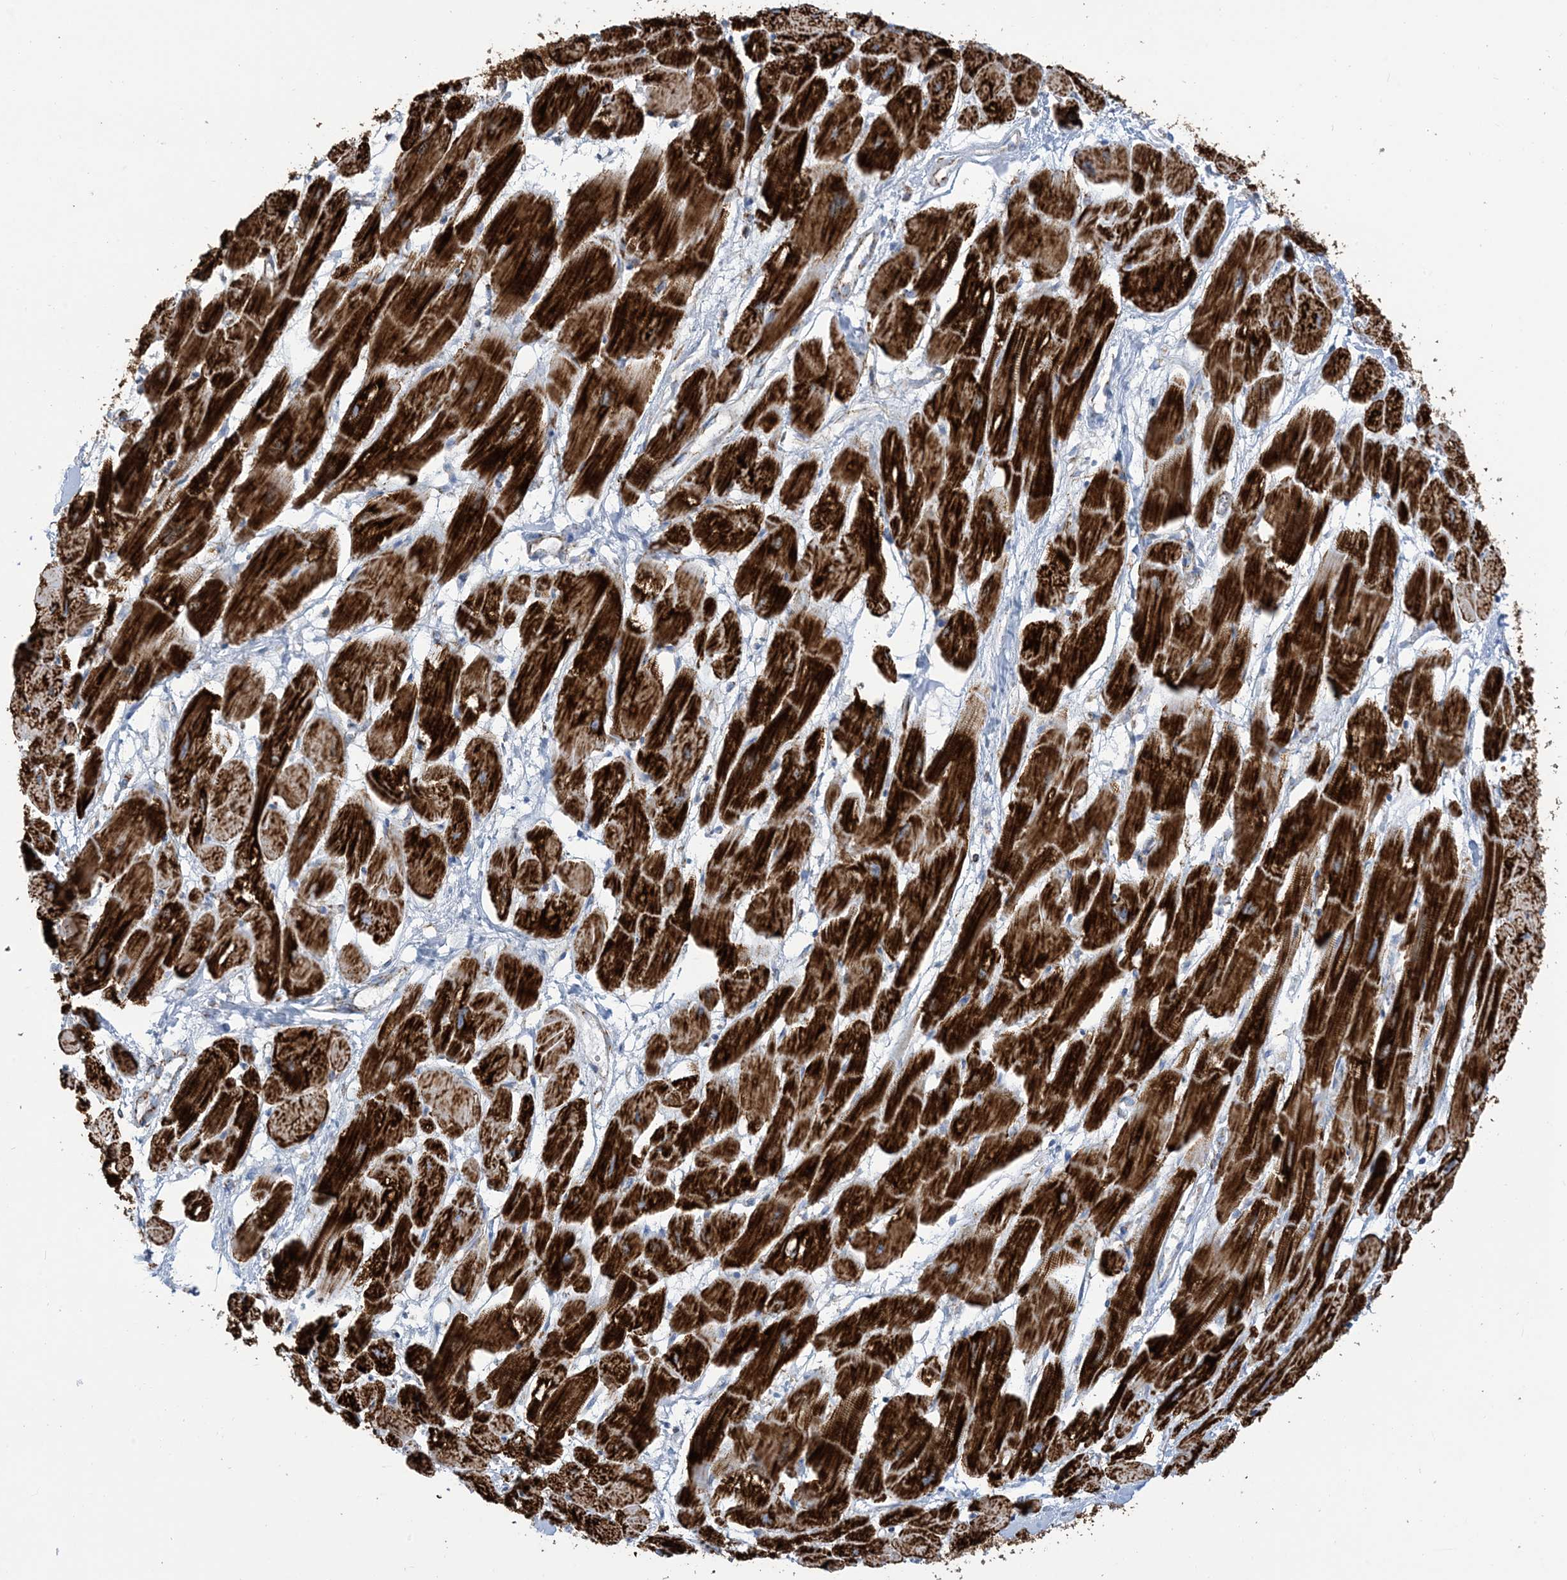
{"staining": {"intensity": "strong", "quantity": ">75%", "location": "cytoplasmic/membranous"}, "tissue": "heart muscle", "cell_type": "Cardiomyocytes", "image_type": "normal", "snomed": [{"axis": "morphology", "description": "Normal tissue, NOS"}, {"axis": "topography", "description": "Heart"}], "caption": "IHC photomicrograph of unremarkable heart muscle: heart muscle stained using IHC reveals high levels of strong protein expression localized specifically in the cytoplasmic/membranous of cardiomyocytes, appearing as a cytoplasmic/membranous brown color.", "gene": "SAMM50", "patient": {"sex": "female", "age": 54}}